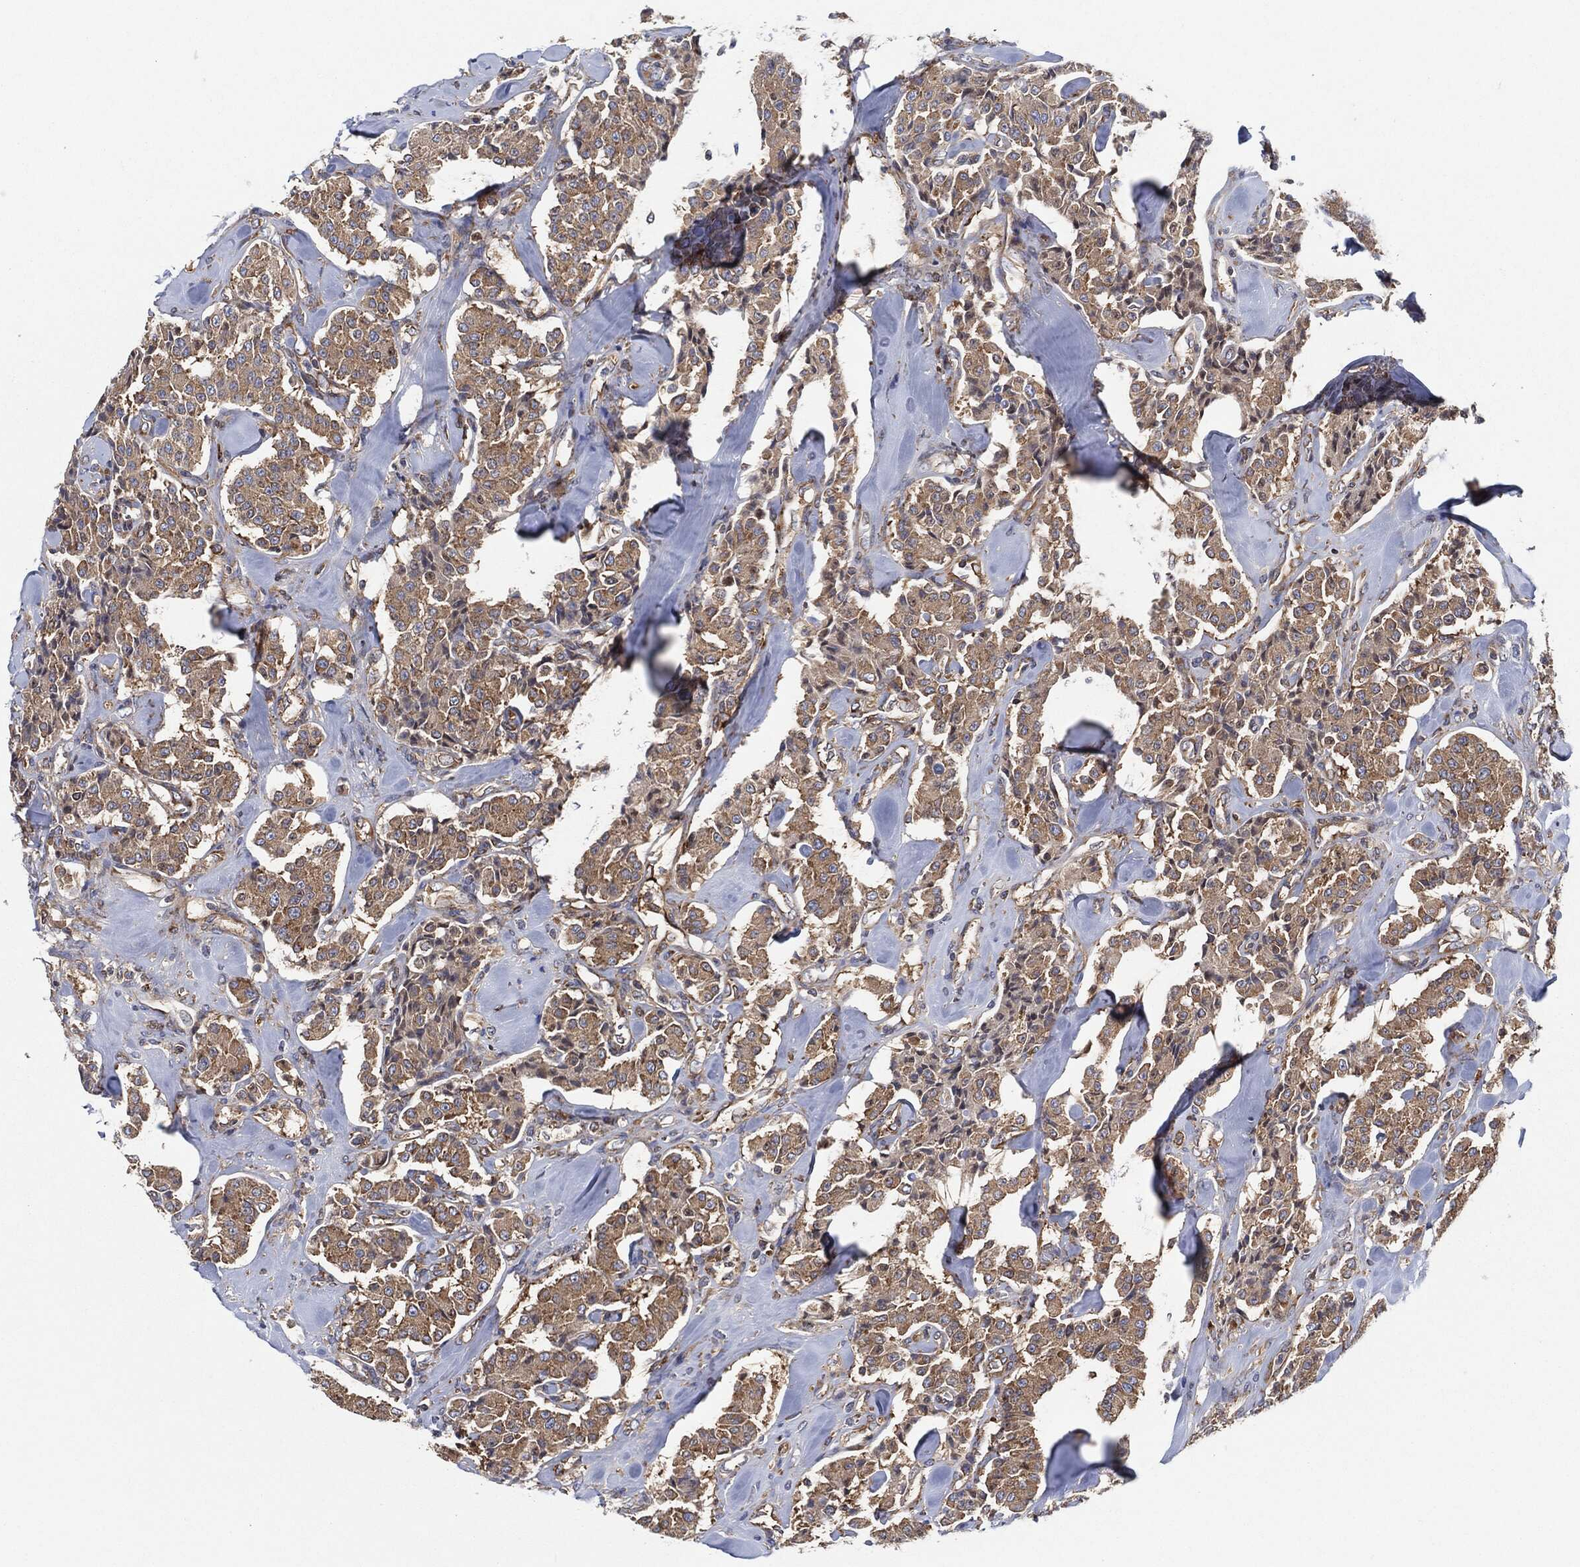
{"staining": {"intensity": "weak", "quantity": ">75%", "location": "cytoplasmic/membranous"}, "tissue": "carcinoid", "cell_type": "Tumor cells", "image_type": "cancer", "snomed": [{"axis": "morphology", "description": "Carcinoid, malignant, NOS"}, {"axis": "topography", "description": "Pancreas"}], "caption": "Immunohistochemical staining of malignant carcinoid exhibits weak cytoplasmic/membranous protein expression in approximately >75% of tumor cells. The staining was performed using DAB (3,3'-diaminobenzidine), with brown indicating positive protein expression. Nuclei are stained blue with hematoxylin.", "gene": "EIF2S2", "patient": {"sex": "male", "age": 41}}